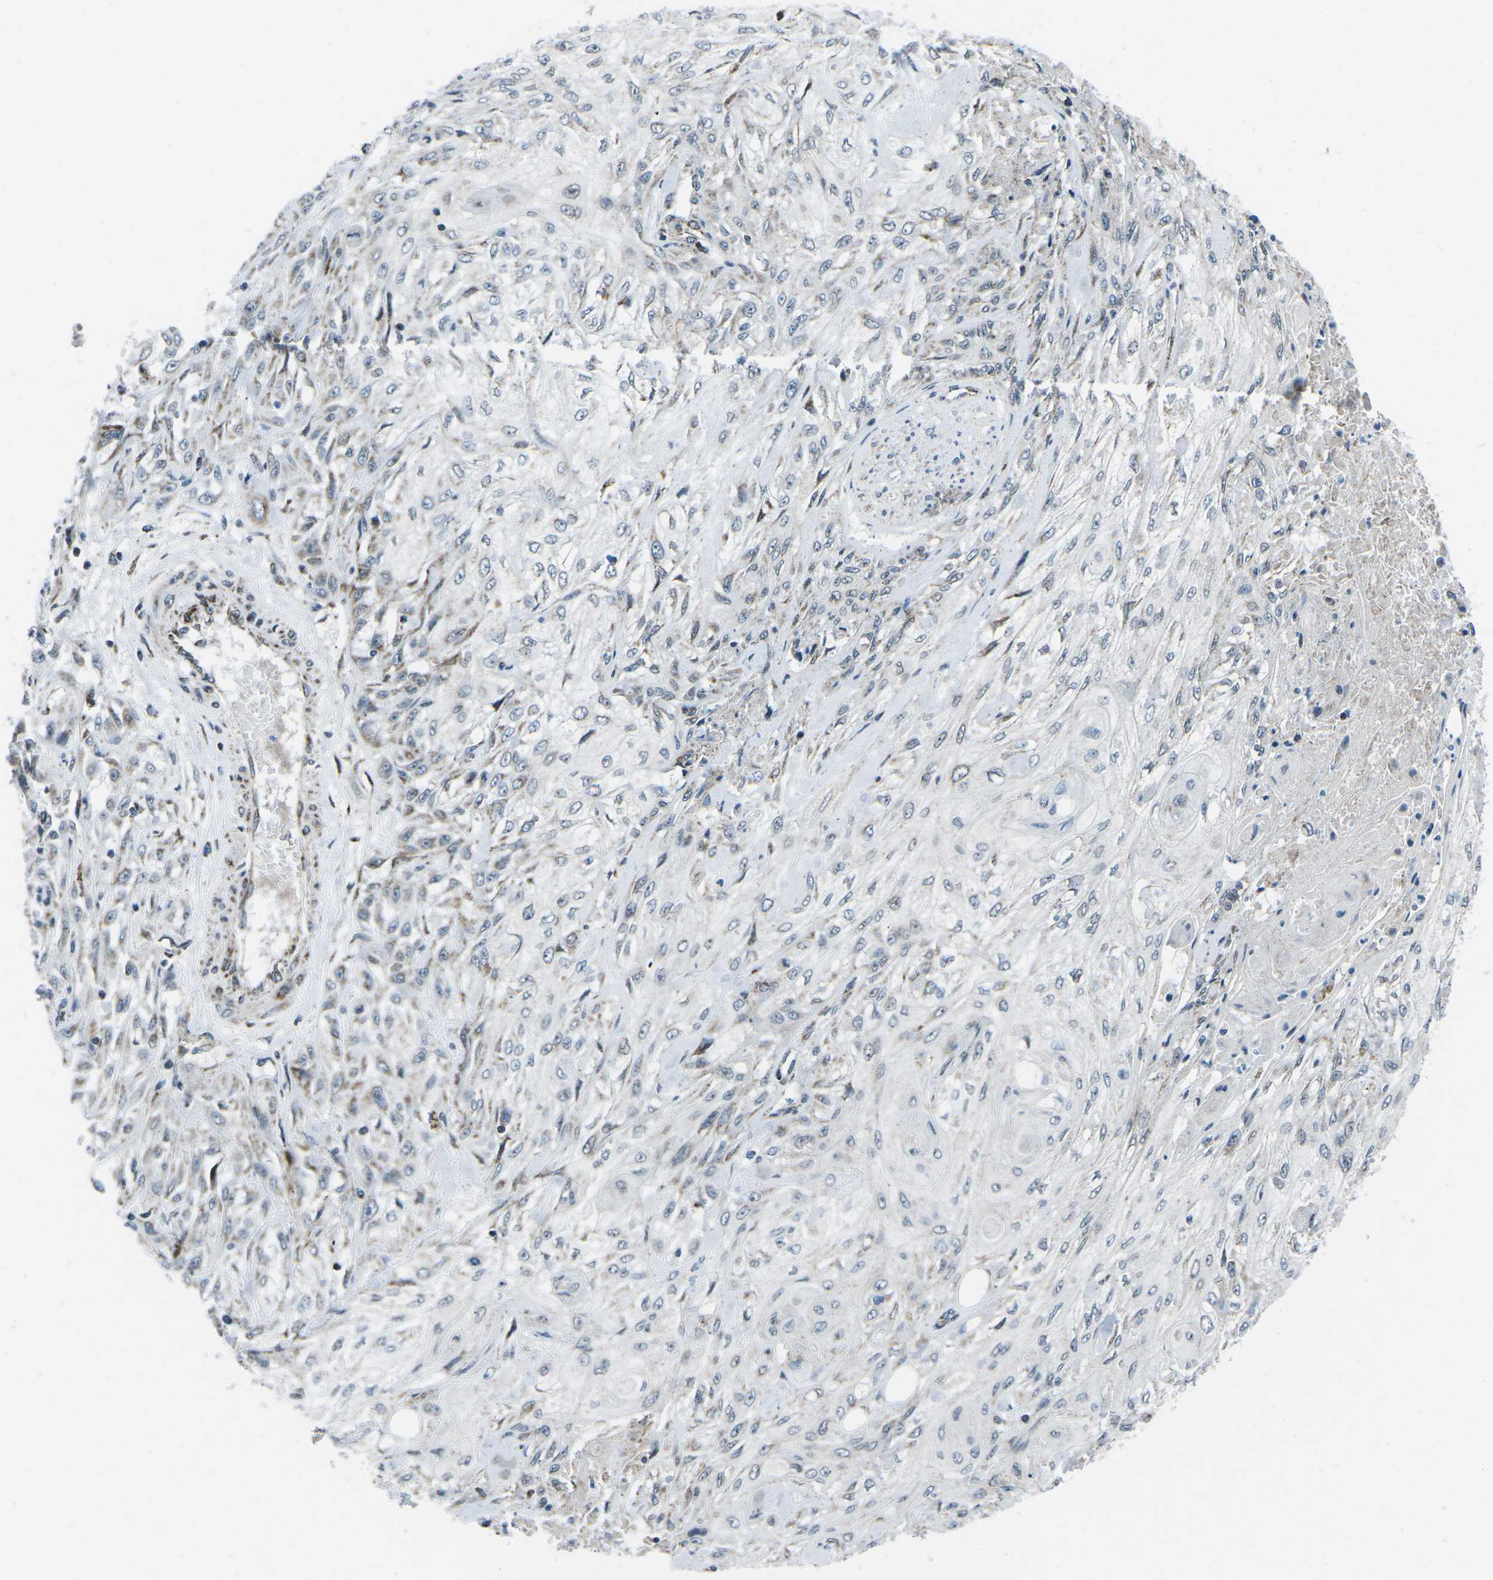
{"staining": {"intensity": "negative", "quantity": "none", "location": "none"}, "tissue": "skin cancer", "cell_type": "Tumor cells", "image_type": "cancer", "snomed": [{"axis": "morphology", "description": "Squamous cell carcinoma, NOS"}, {"axis": "morphology", "description": "Squamous cell carcinoma, metastatic, NOS"}, {"axis": "topography", "description": "Skin"}, {"axis": "topography", "description": "Lymph node"}], "caption": "Immunohistochemical staining of squamous cell carcinoma (skin) demonstrates no significant positivity in tumor cells.", "gene": "RFESD", "patient": {"sex": "male", "age": 75}}